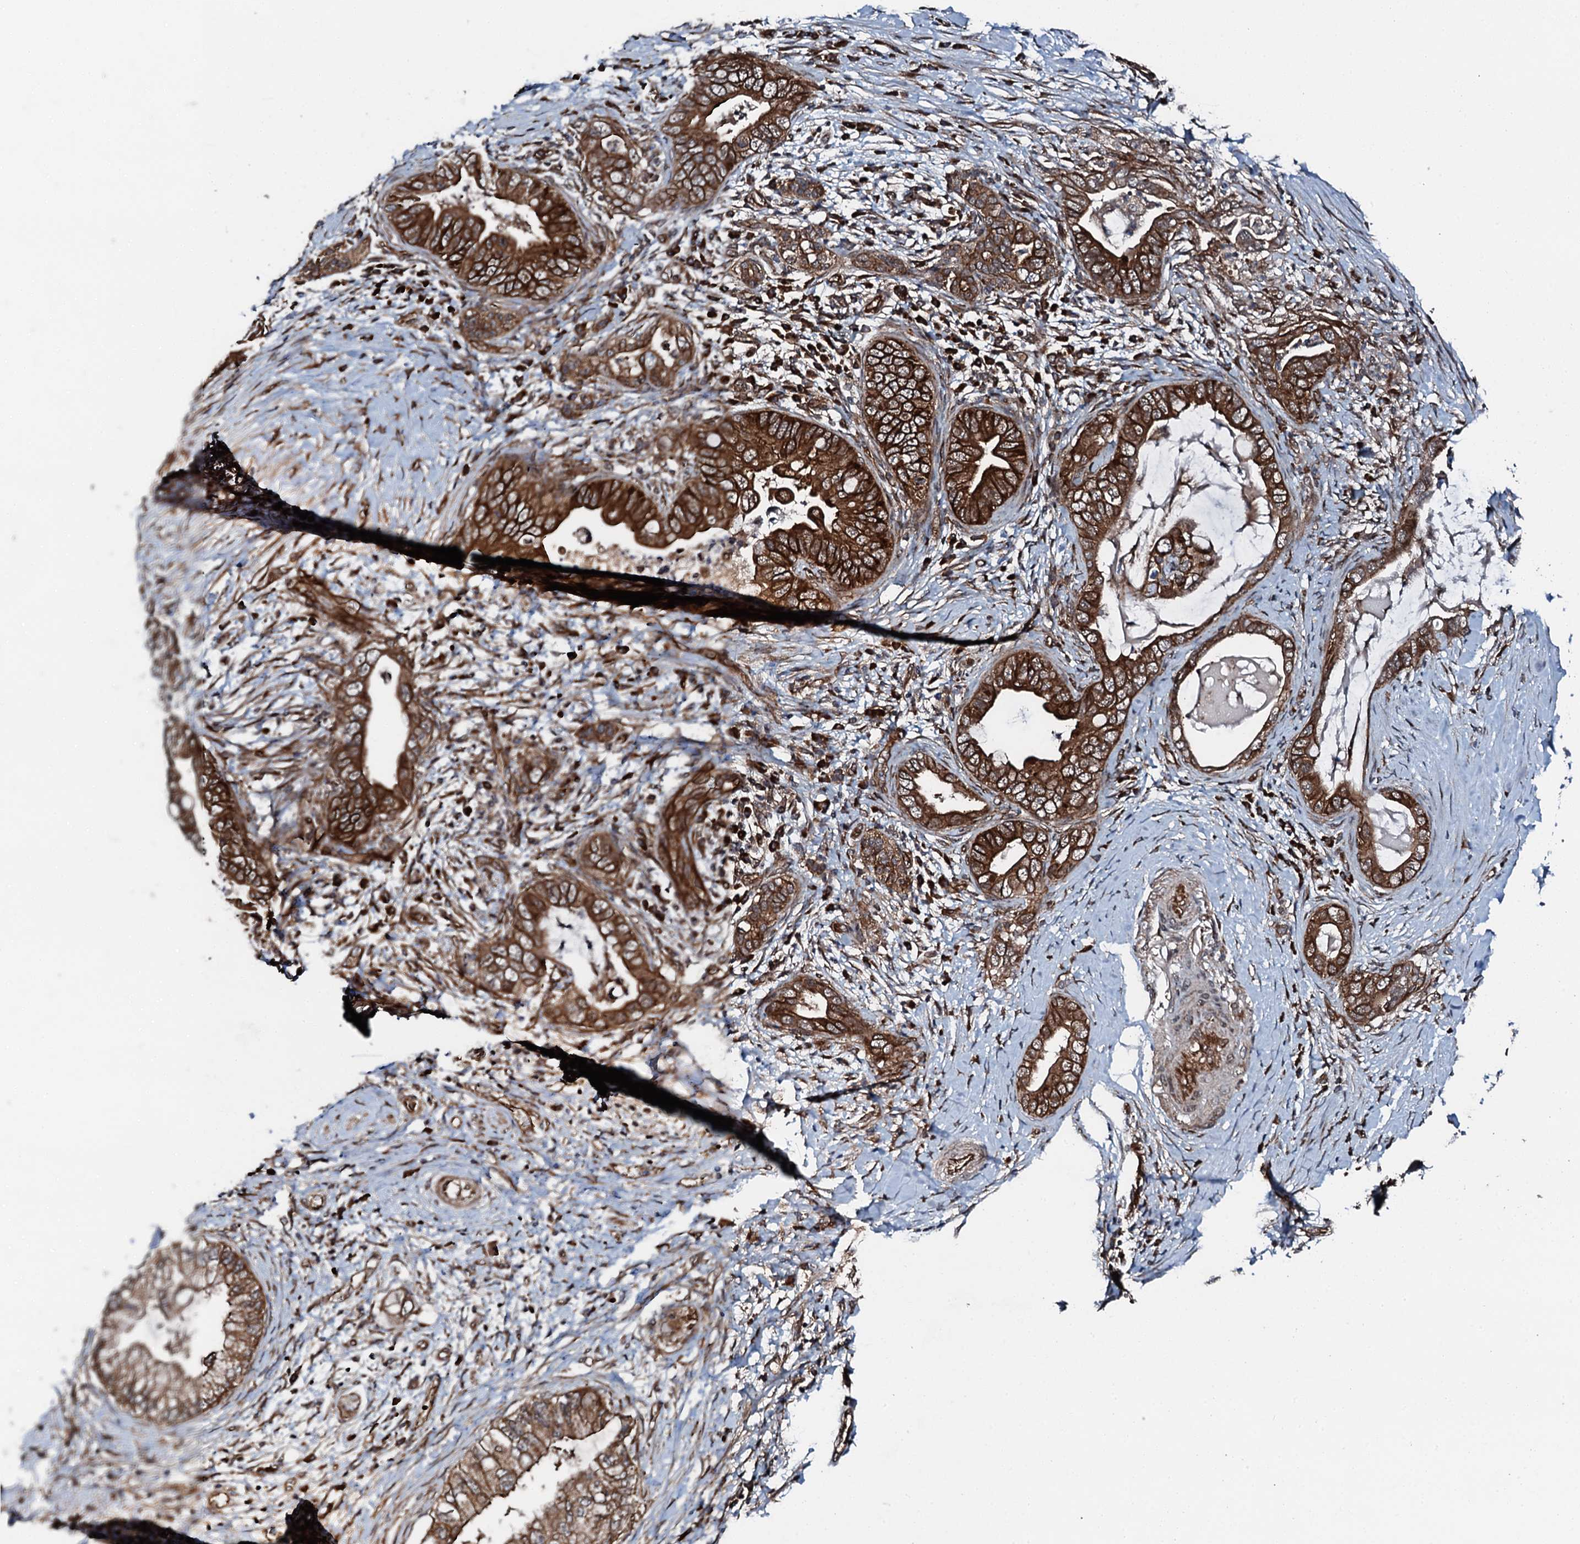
{"staining": {"intensity": "strong", "quantity": ">75%", "location": "cytoplasmic/membranous"}, "tissue": "pancreatic cancer", "cell_type": "Tumor cells", "image_type": "cancer", "snomed": [{"axis": "morphology", "description": "Adenocarcinoma, NOS"}, {"axis": "topography", "description": "Pancreas"}], "caption": "An image of human pancreatic cancer (adenocarcinoma) stained for a protein exhibits strong cytoplasmic/membranous brown staining in tumor cells.", "gene": "FLYWCH1", "patient": {"sex": "male", "age": 75}}